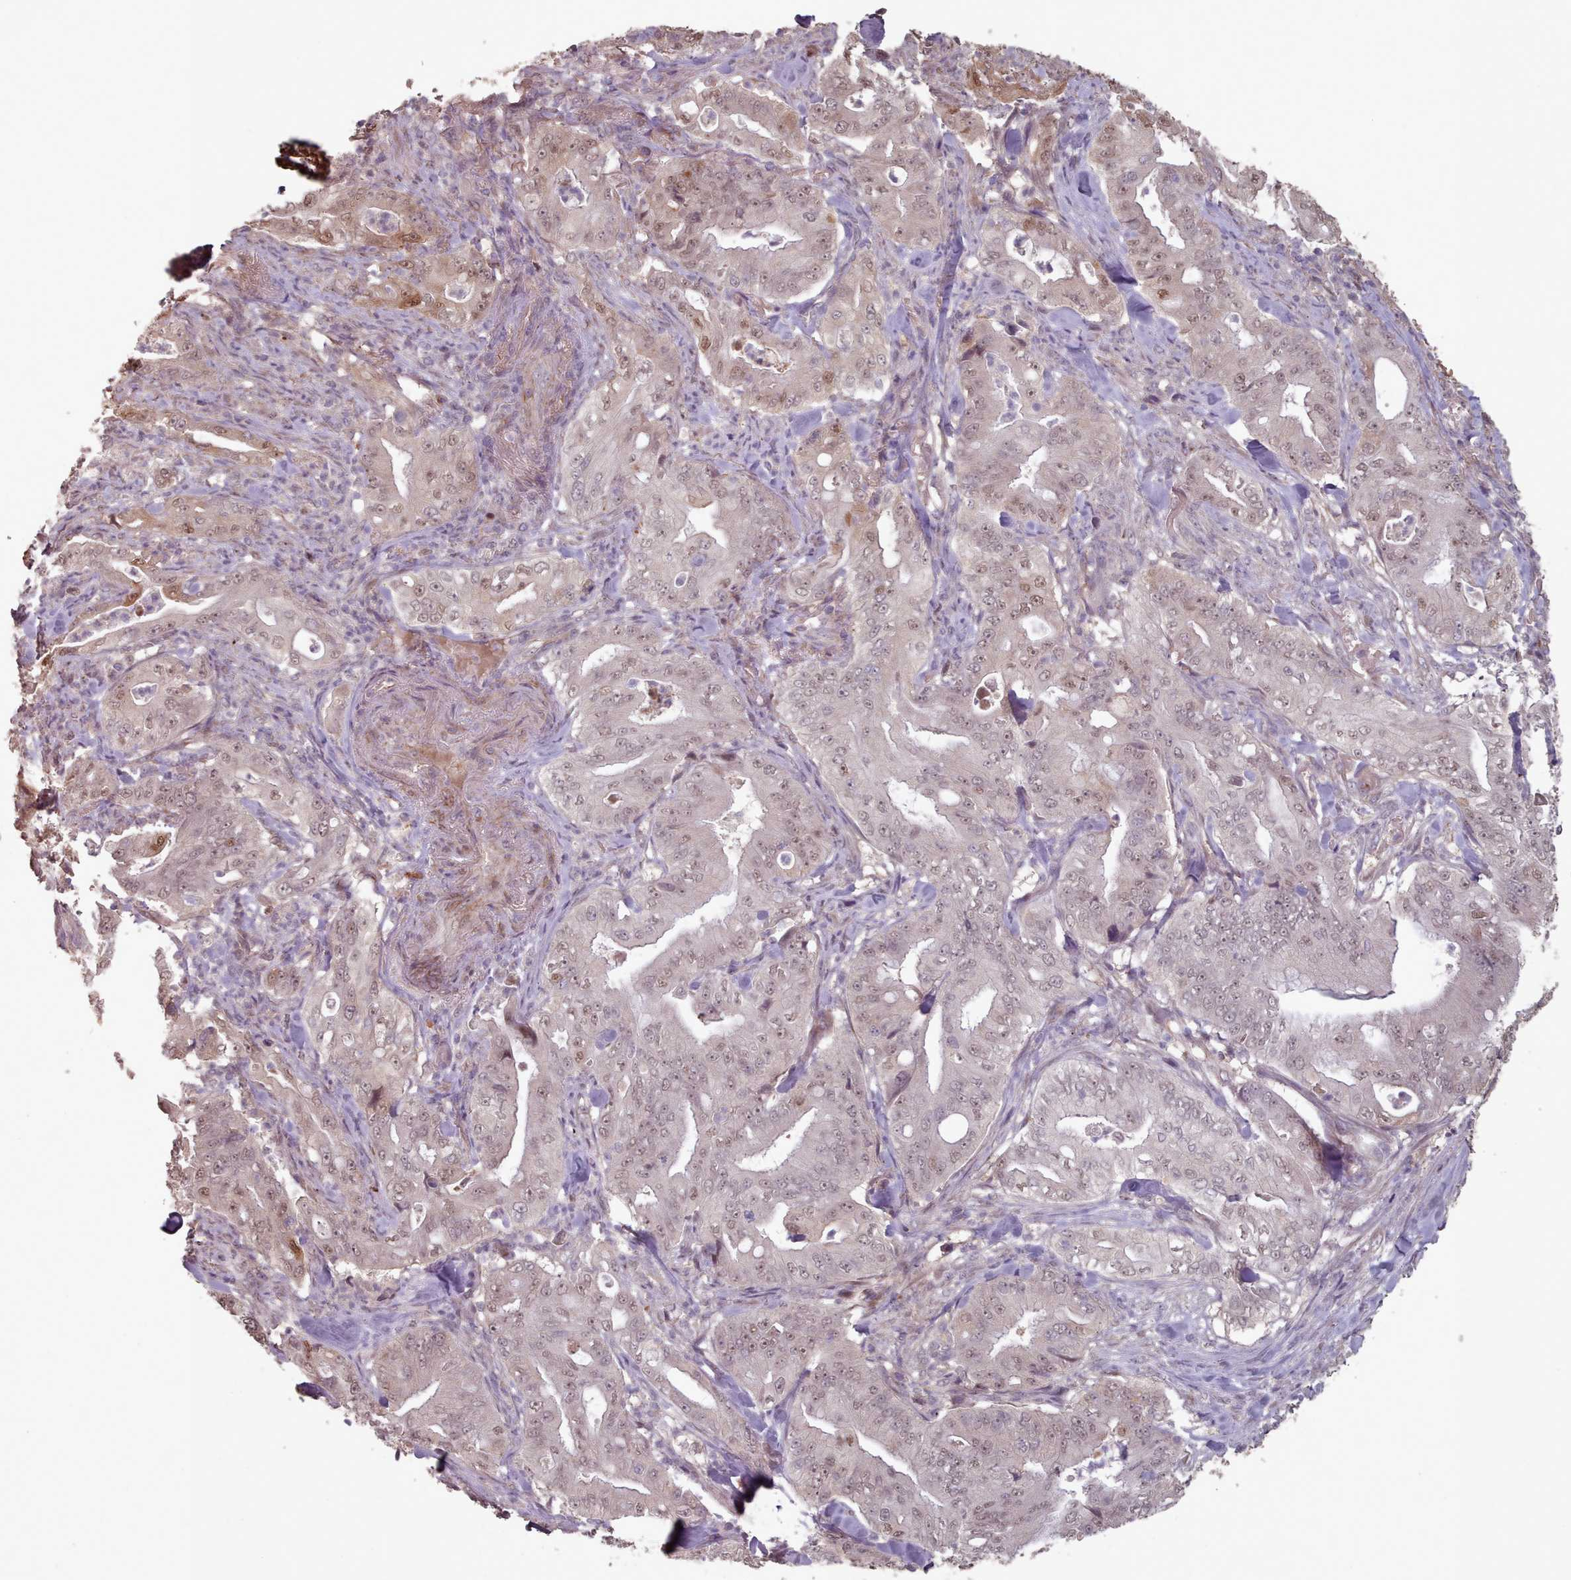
{"staining": {"intensity": "weak", "quantity": "25%-75%", "location": "nuclear"}, "tissue": "pancreatic cancer", "cell_type": "Tumor cells", "image_type": "cancer", "snomed": [{"axis": "morphology", "description": "Adenocarcinoma, NOS"}, {"axis": "topography", "description": "Pancreas"}], "caption": "Weak nuclear staining is present in approximately 25%-75% of tumor cells in pancreatic adenocarcinoma.", "gene": "ERCC6L", "patient": {"sex": "male", "age": 71}}